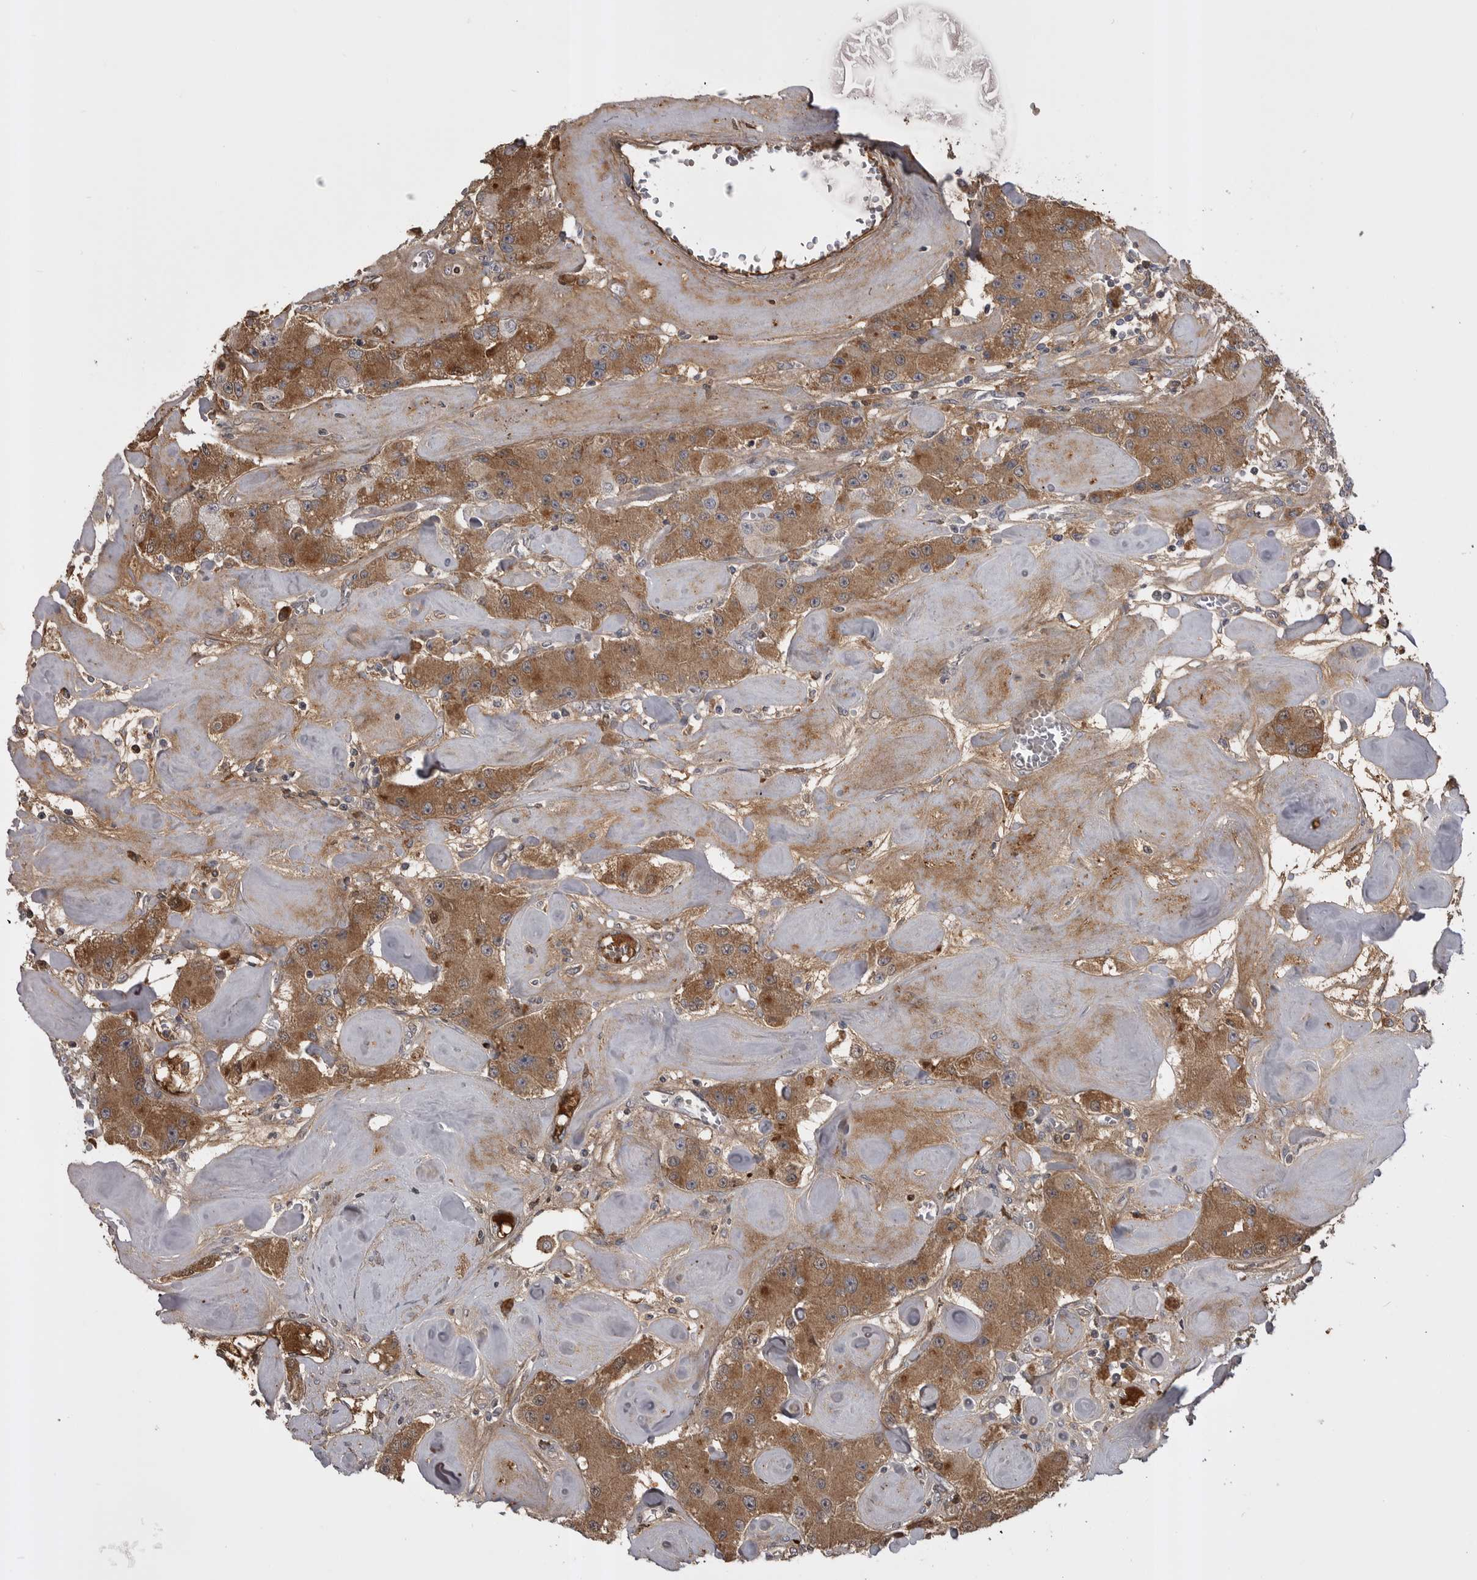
{"staining": {"intensity": "moderate", "quantity": ">75%", "location": "cytoplasmic/membranous"}, "tissue": "carcinoid", "cell_type": "Tumor cells", "image_type": "cancer", "snomed": [{"axis": "morphology", "description": "Carcinoid, malignant, NOS"}, {"axis": "topography", "description": "Pancreas"}], "caption": "Moderate cytoplasmic/membranous staining for a protein is appreciated in approximately >75% of tumor cells of carcinoid using immunohistochemistry (IHC).", "gene": "AHSG", "patient": {"sex": "male", "age": 41}}